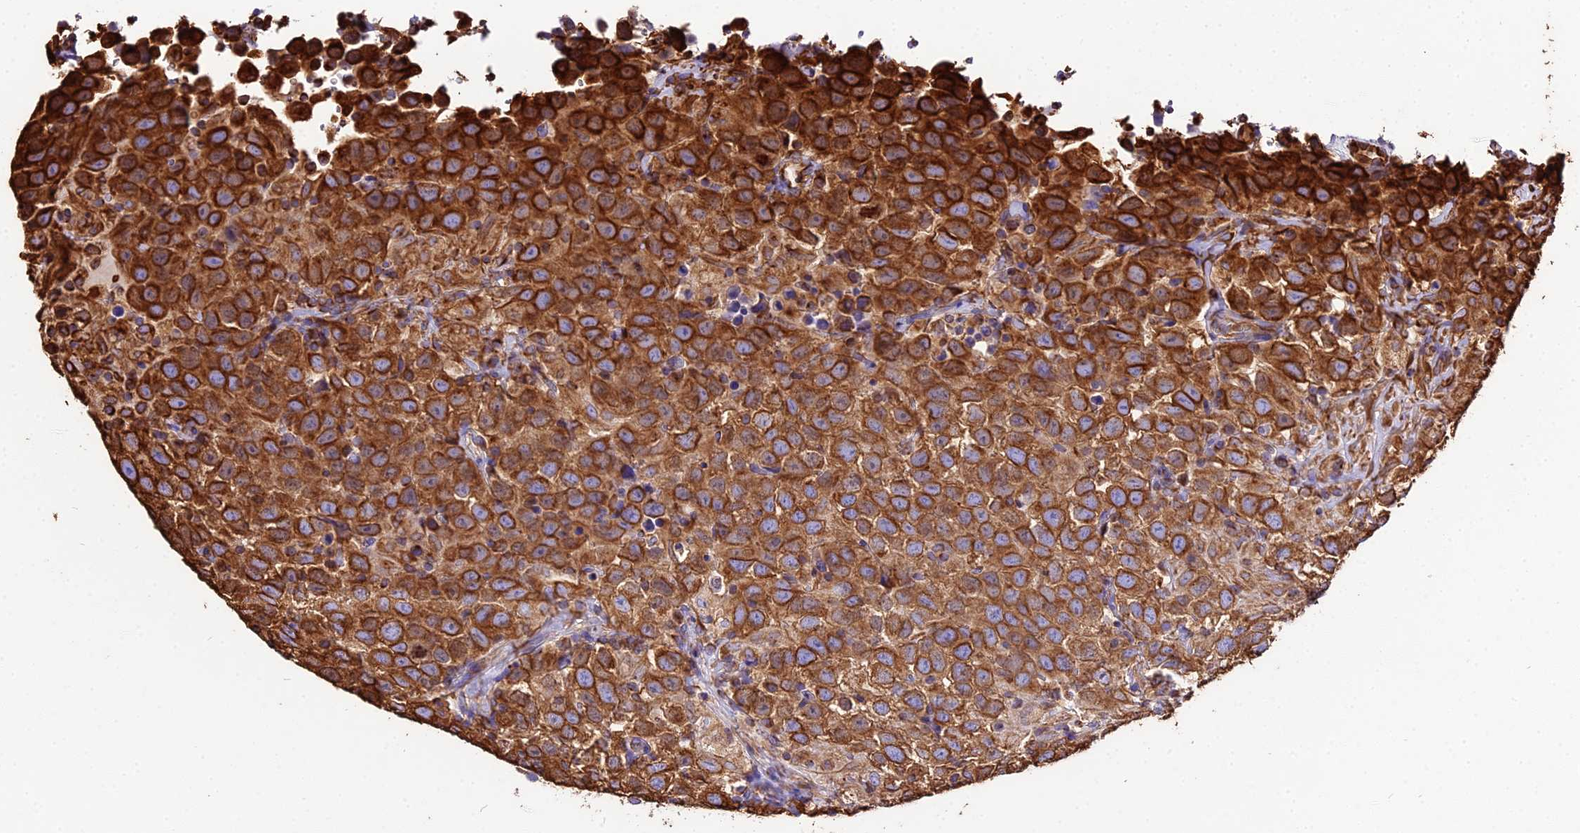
{"staining": {"intensity": "strong", "quantity": ">75%", "location": "cytoplasmic/membranous"}, "tissue": "testis cancer", "cell_type": "Tumor cells", "image_type": "cancer", "snomed": [{"axis": "morphology", "description": "Seminoma, NOS"}, {"axis": "topography", "description": "Testis"}], "caption": "A high amount of strong cytoplasmic/membranous staining is seen in about >75% of tumor cells in testis cancer (seminoma) tissue. (Stains: DAB (3,3'-diaminobenzidine) in brown, nuclei in blue, Microscopy: brightfield microscopy at high magnification).", "gene": "TUBA3D", "patient": {"sex": "male", "age": 41}}